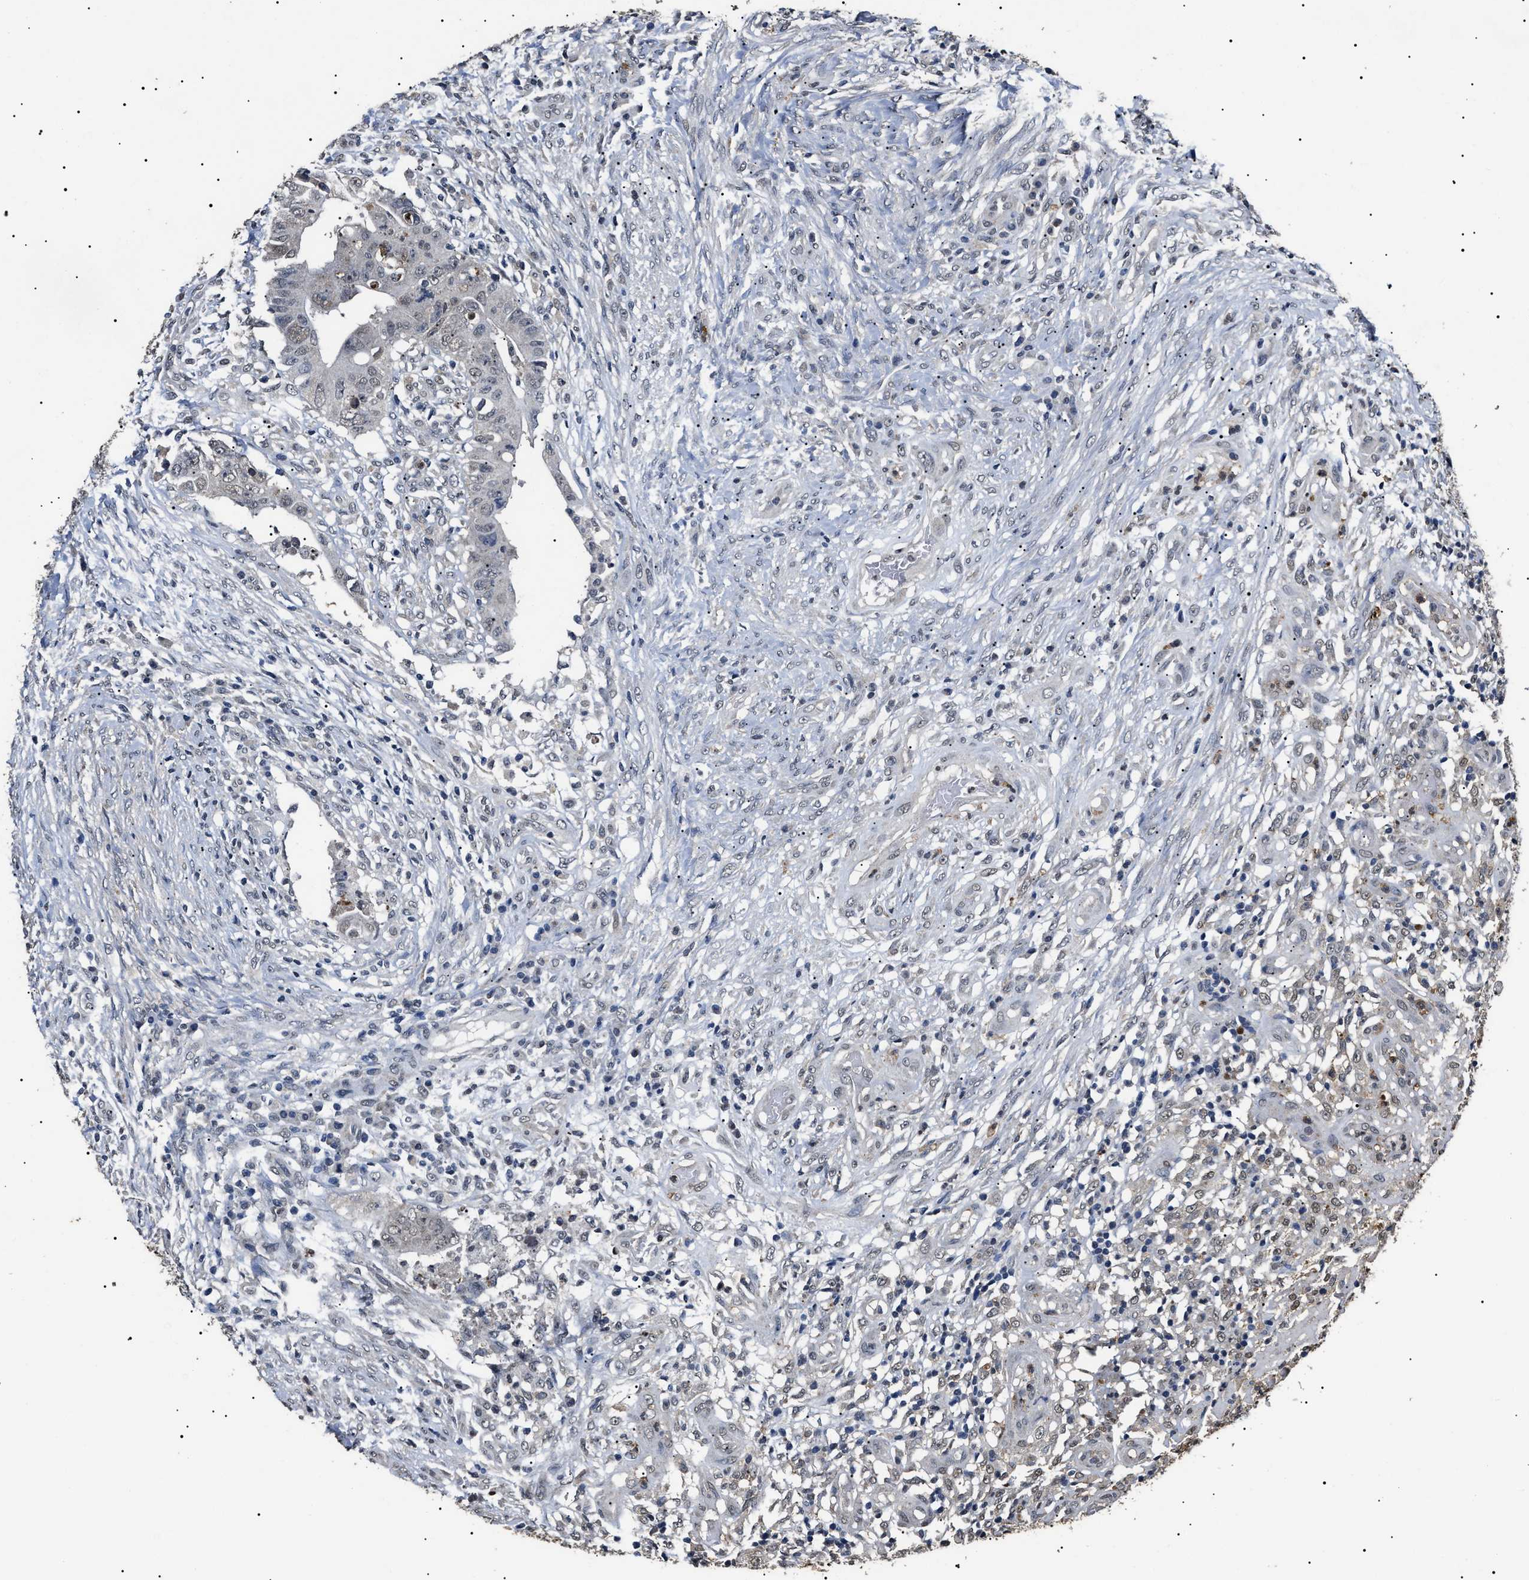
{"staining": {"intensity": "weak", "quantity": "25%-75%", "location": "nuclear"}, "tissue": "colorectal cancer", "cell_type": "Tumor cells", "image_type": "cancer", "snomed": [{"axis": "morphology", "description": "Adenocarcinoma, NOS"}, {"axis": "topography", "description": "Rectum"}], "caption": "Adenocarcinoma (colorectal) stained with a protein marker demonstrates weak staining in tumor cells.", "gene": "ANP32E", "patient": {"sex": "female", "age": 71}}